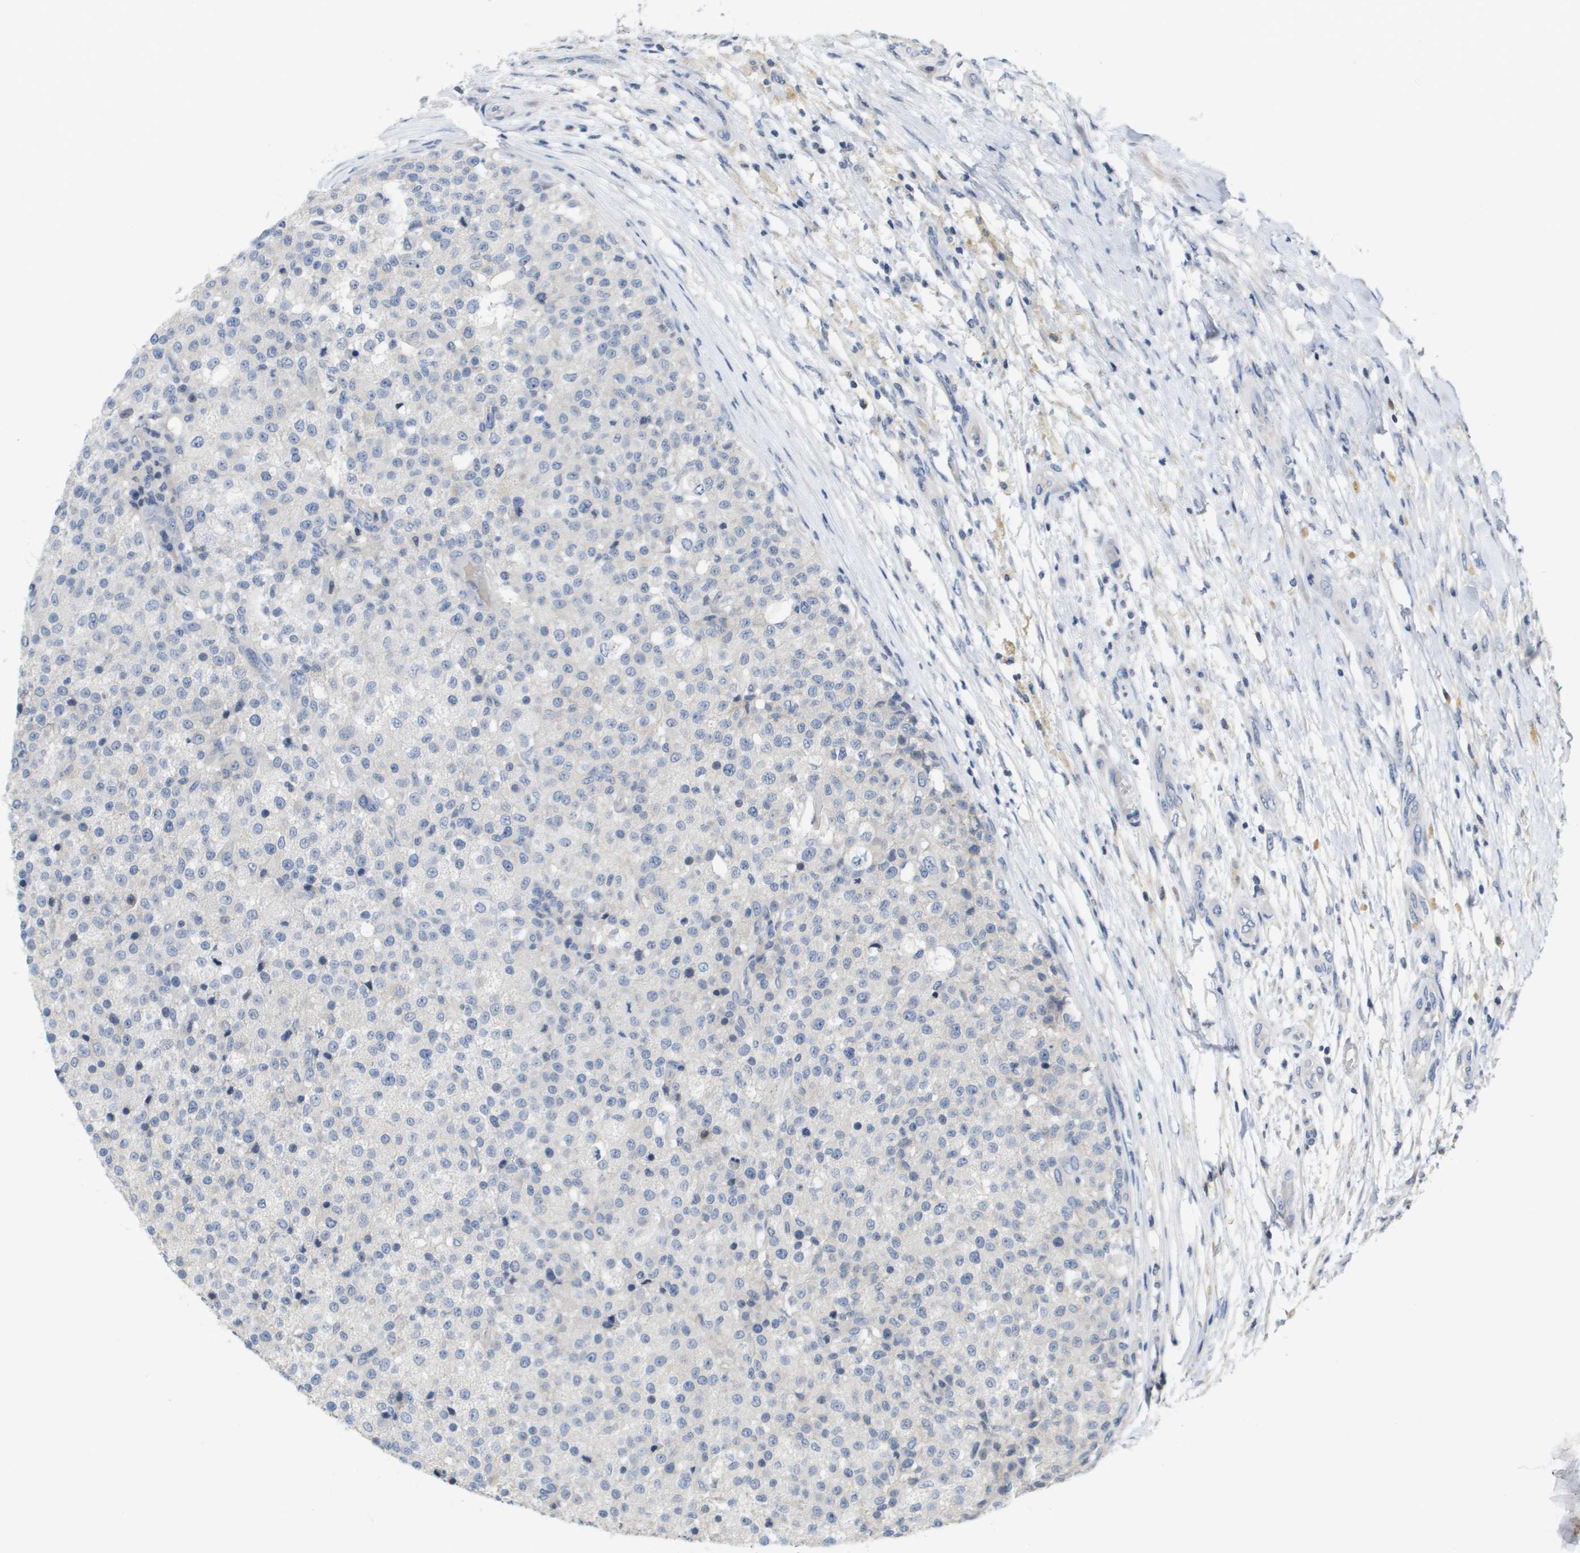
{"staining": {"intensity": "negative", "quantity": "none", "location": "none"}, "tissue": "testis cancer", "cell_type": "Tumor cells", "image_type": "cancer", "snomed": [{"axis": "morphology", "description": "Seminoma, NOS"}, {"axis": "topography", "description": "Testis"}], "caption": "DAB (3,3'-diaminobenzidine) immunohistochemical staining of human seminoma (testis) demonstrates no significant staining in tumor cells.", "gene": "CAPN11", "patient": {"sex": "male", "age": 59}}